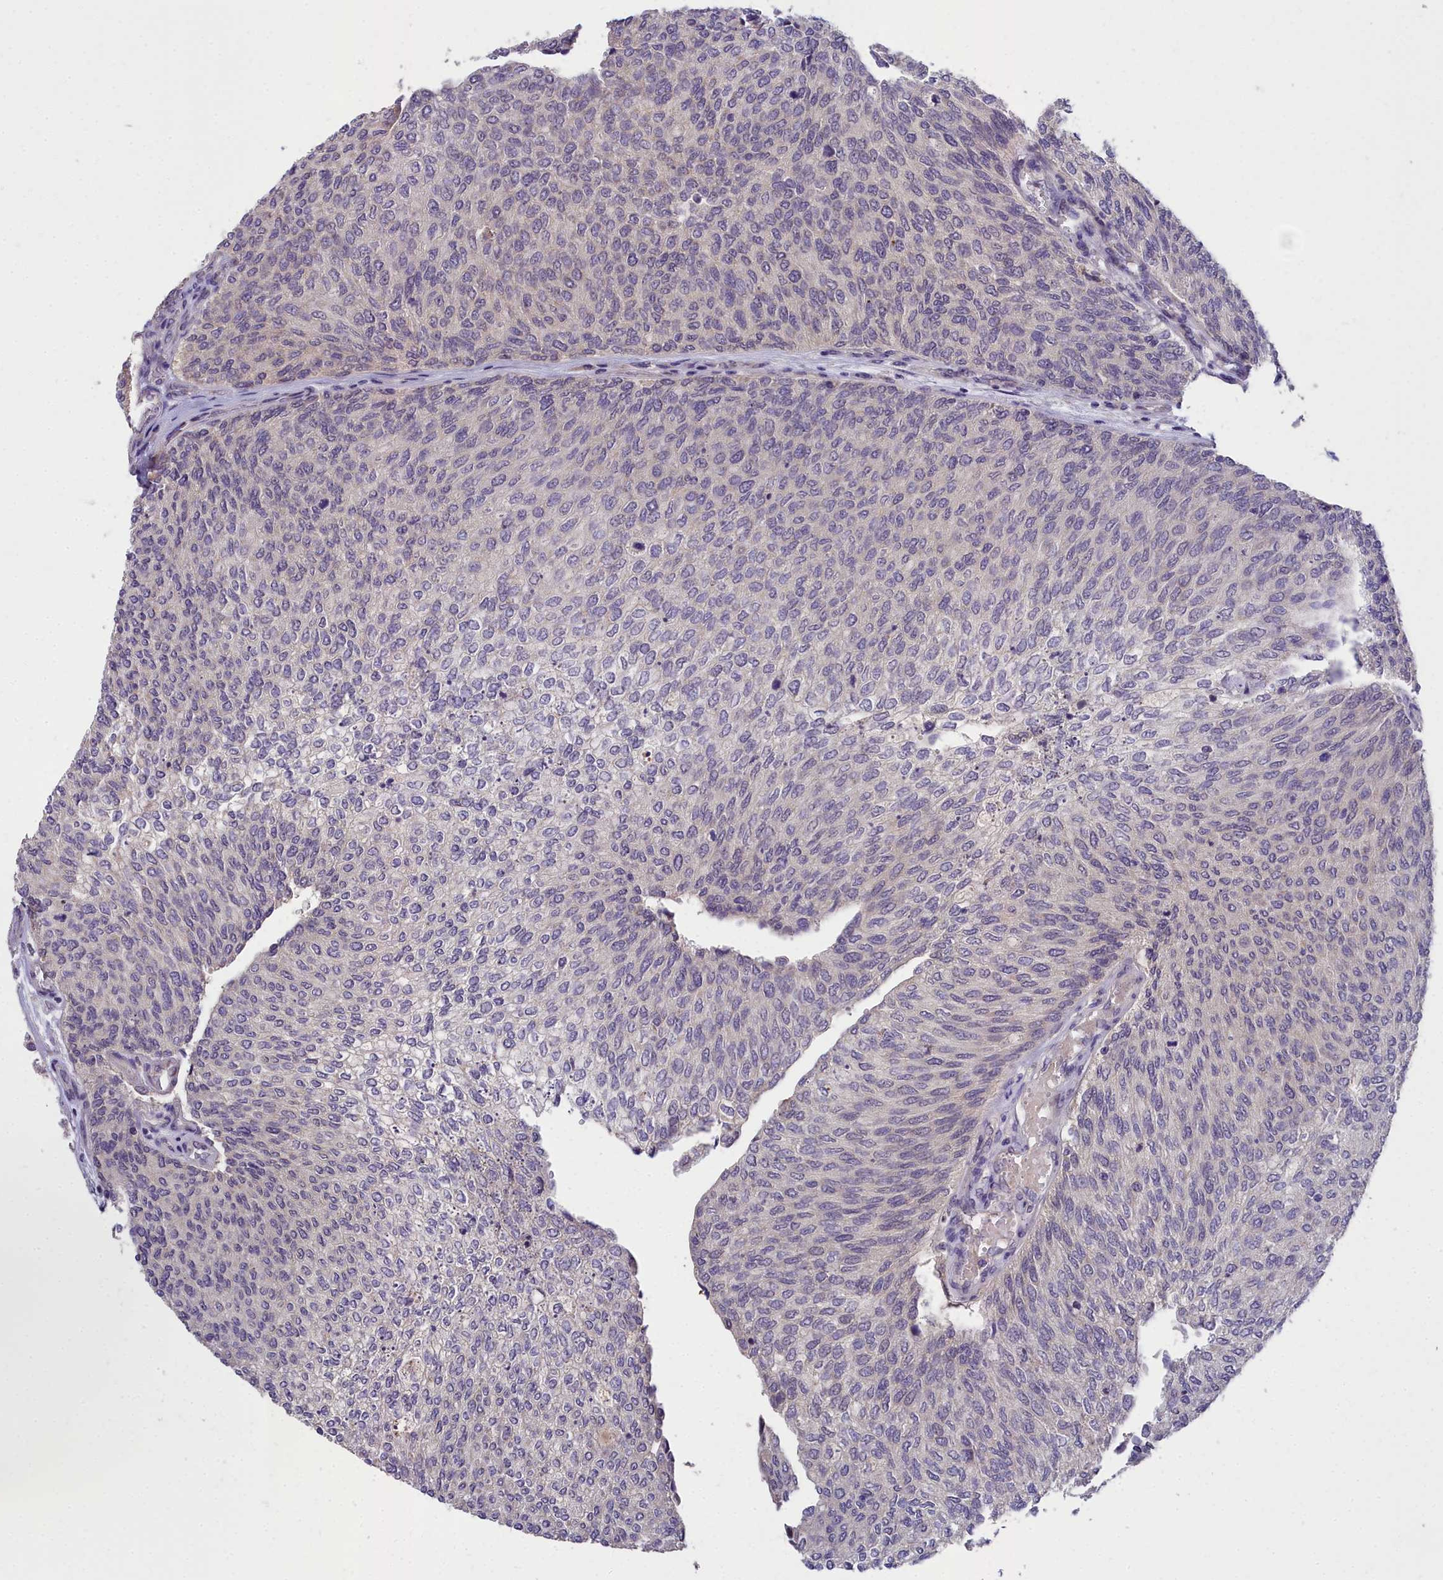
{"staining": {"intensity": "weak", "quantity": "<25%", "location": "cytoplasmic/membranous"}, "tissue": "urothelial cancer", "cell_type": "Tumor cells", "image_type": "cancer", "snomed": [{"axis": "morphology", "description": "Urothelial carcinoma, Low grade"}, {"axis": "topography", "description": "Urinary bladder"}], "caption": "This image is of urothelial carcinoma (low-grade) stained with immunohistochemistry (IHC) to label a protein in brown with the nuclei are counter-stained blue. There is no staining in tumor cells.", "gene": "ZNF333", "patient": {"sex": "female", "age": 79}}